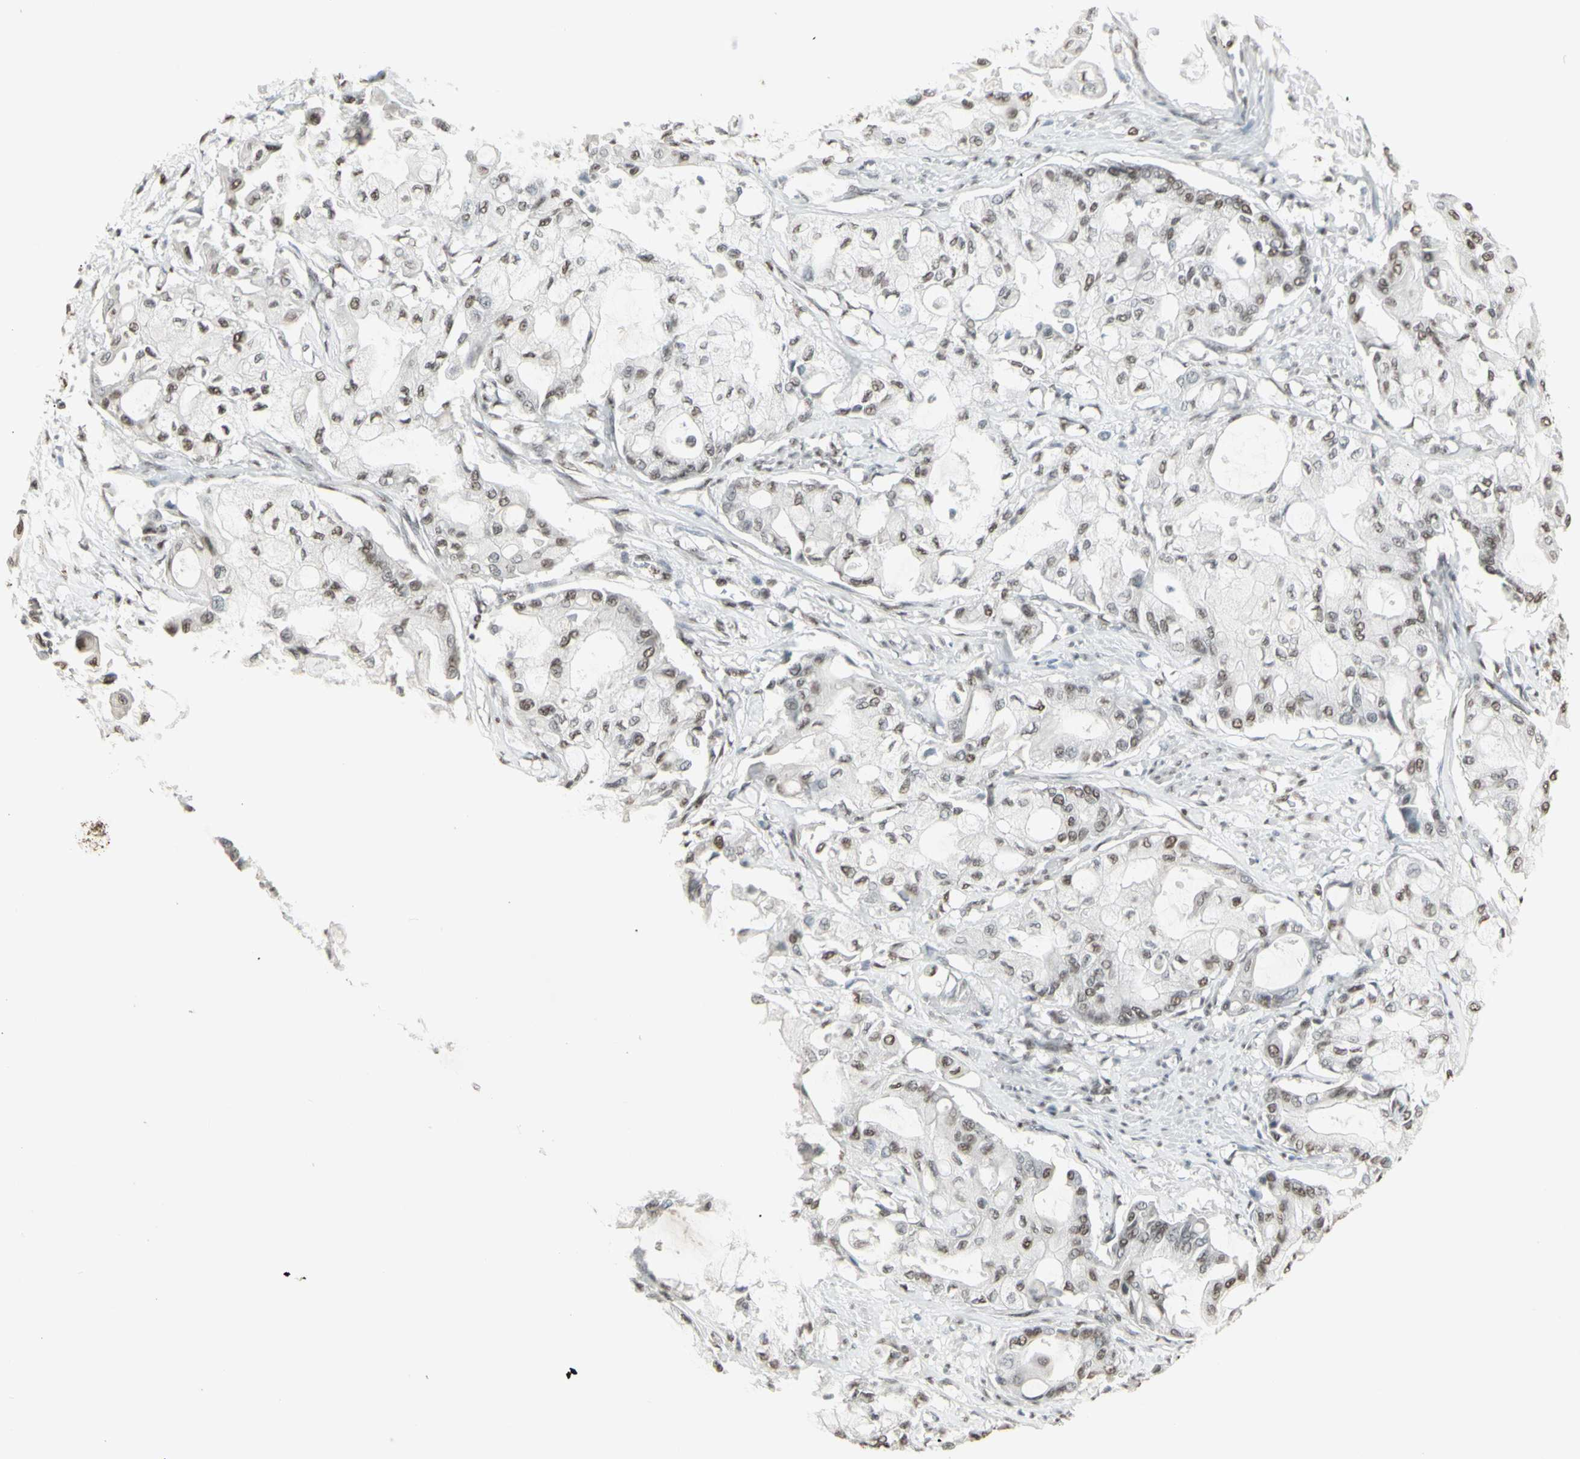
{"staining": {"intensity": "weak", "quantity": ">75%", "location": "nuclear"}, "tissue": "pancreatic cancer", "cell_type": "Tumor cells", "image_type": "cancer", "snomed": [{"axis": "morphology", "description": "Adenocarcinoma, NOS"}, {"axis": "morphology", "description": "Adenocarcinoma, metastatic, NOS"}, {"axis": "topography", "description": "Lymph node"}, {"axis": "topography", "description": "Pancreas"}, {"axis": "topography", "description": "Duodenum"}], "caption": "Protein staining reveals weak nuclear positivity in about >75% of tumor cells in pancreatic metastatic adenocarcinoma. (brown staining indicates protein expression, while blue staining denotes nuclei).", "gene": "TRIM28", "patient": {"sex": "female", "age": 64}}